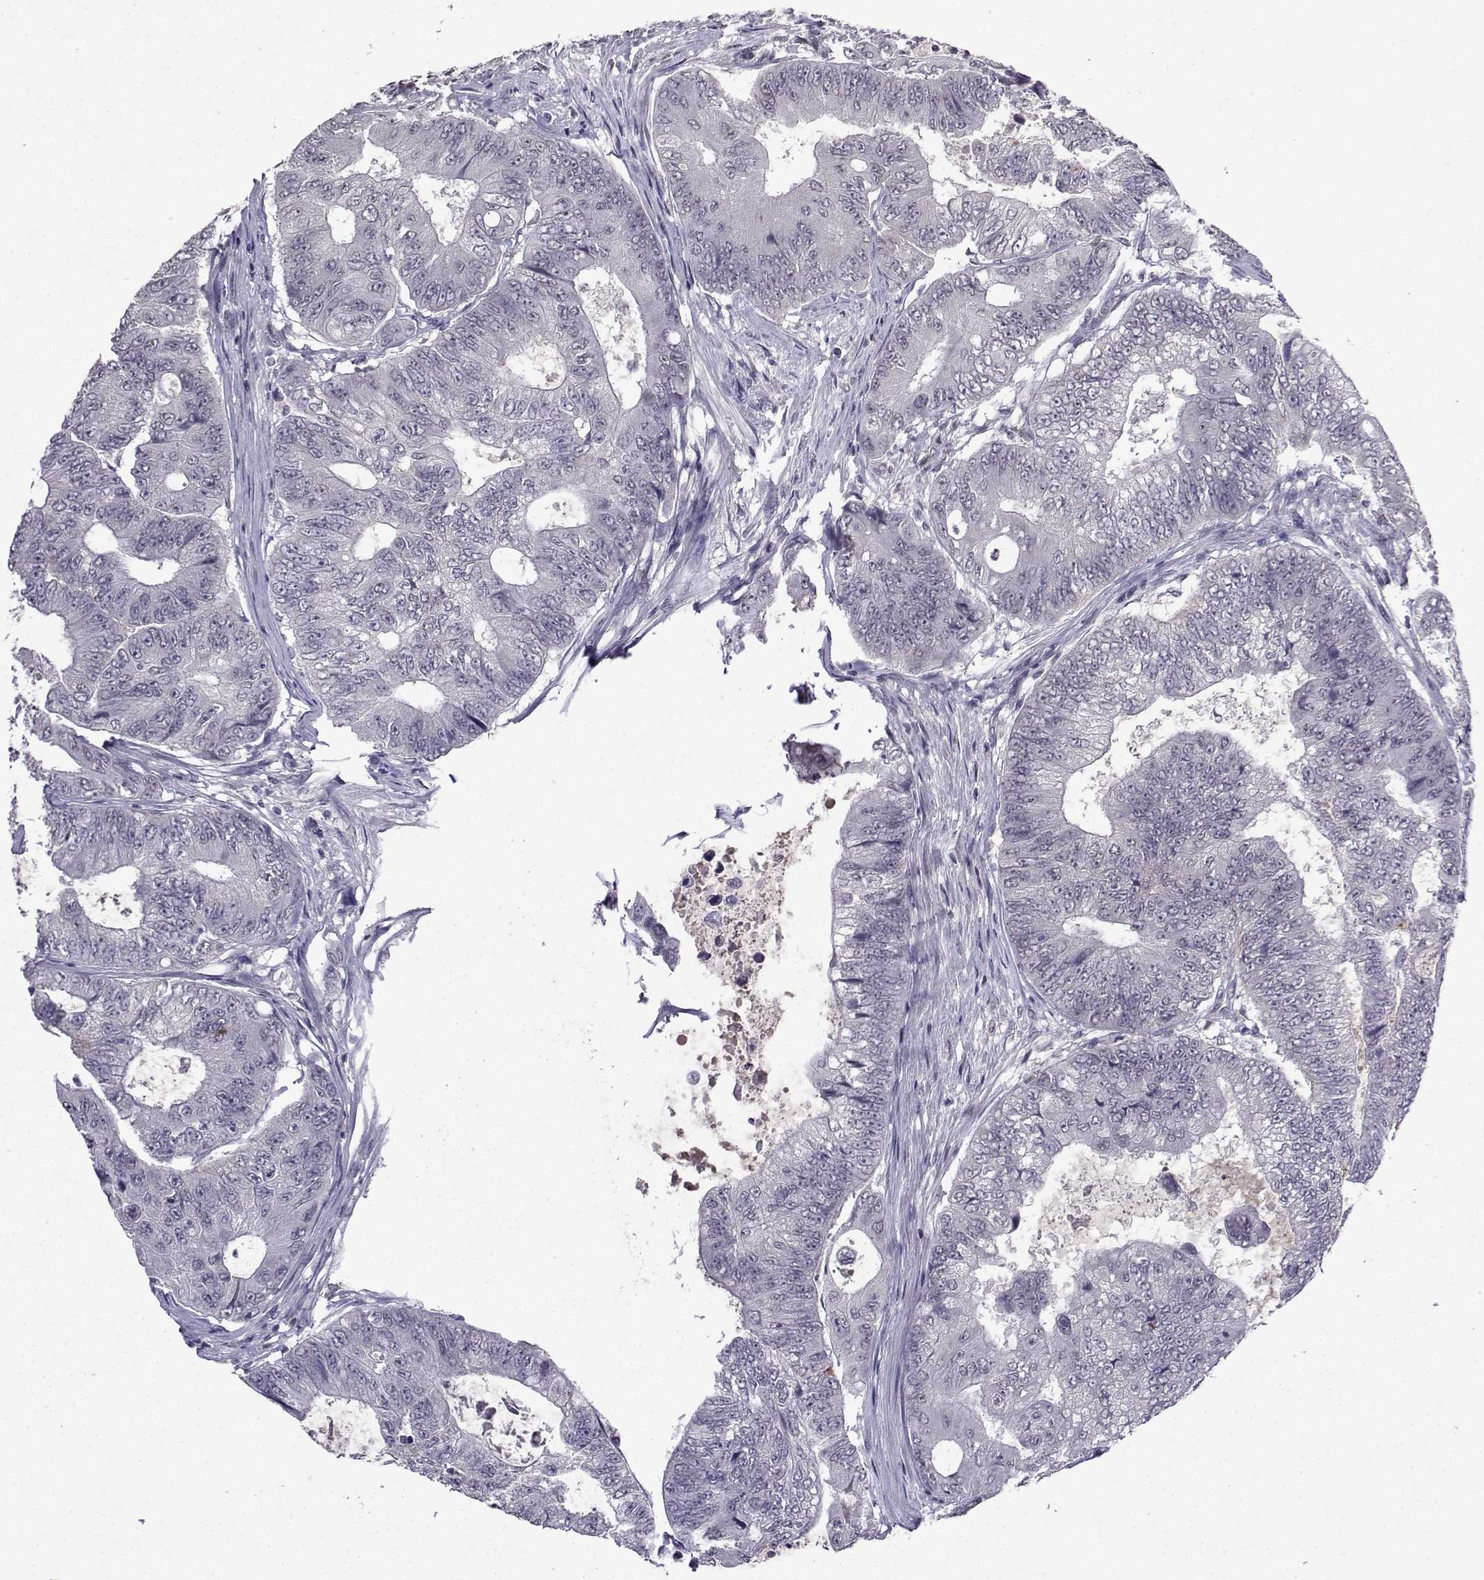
{"staining": {"intensity": "negative", "quantity": "none", "location": "none"}, "tissue": "colorectal cancer", "cell_type": "Tumor cells", "image_type": "cancer", "snomed": [{"axis": "morphology", "description": "Adenocarcinoma, NOS"}, {"axis": "topography", "description": "Colon"}], "caption": "DAB (3,3'-diaminobenzidine) immunohistochemical staining of adenocarcinoma (colorectal) exhibits no significant positivity in tumor cells.", "gene": "CCL28", "patient": {"sex": "female", "age": 48}}